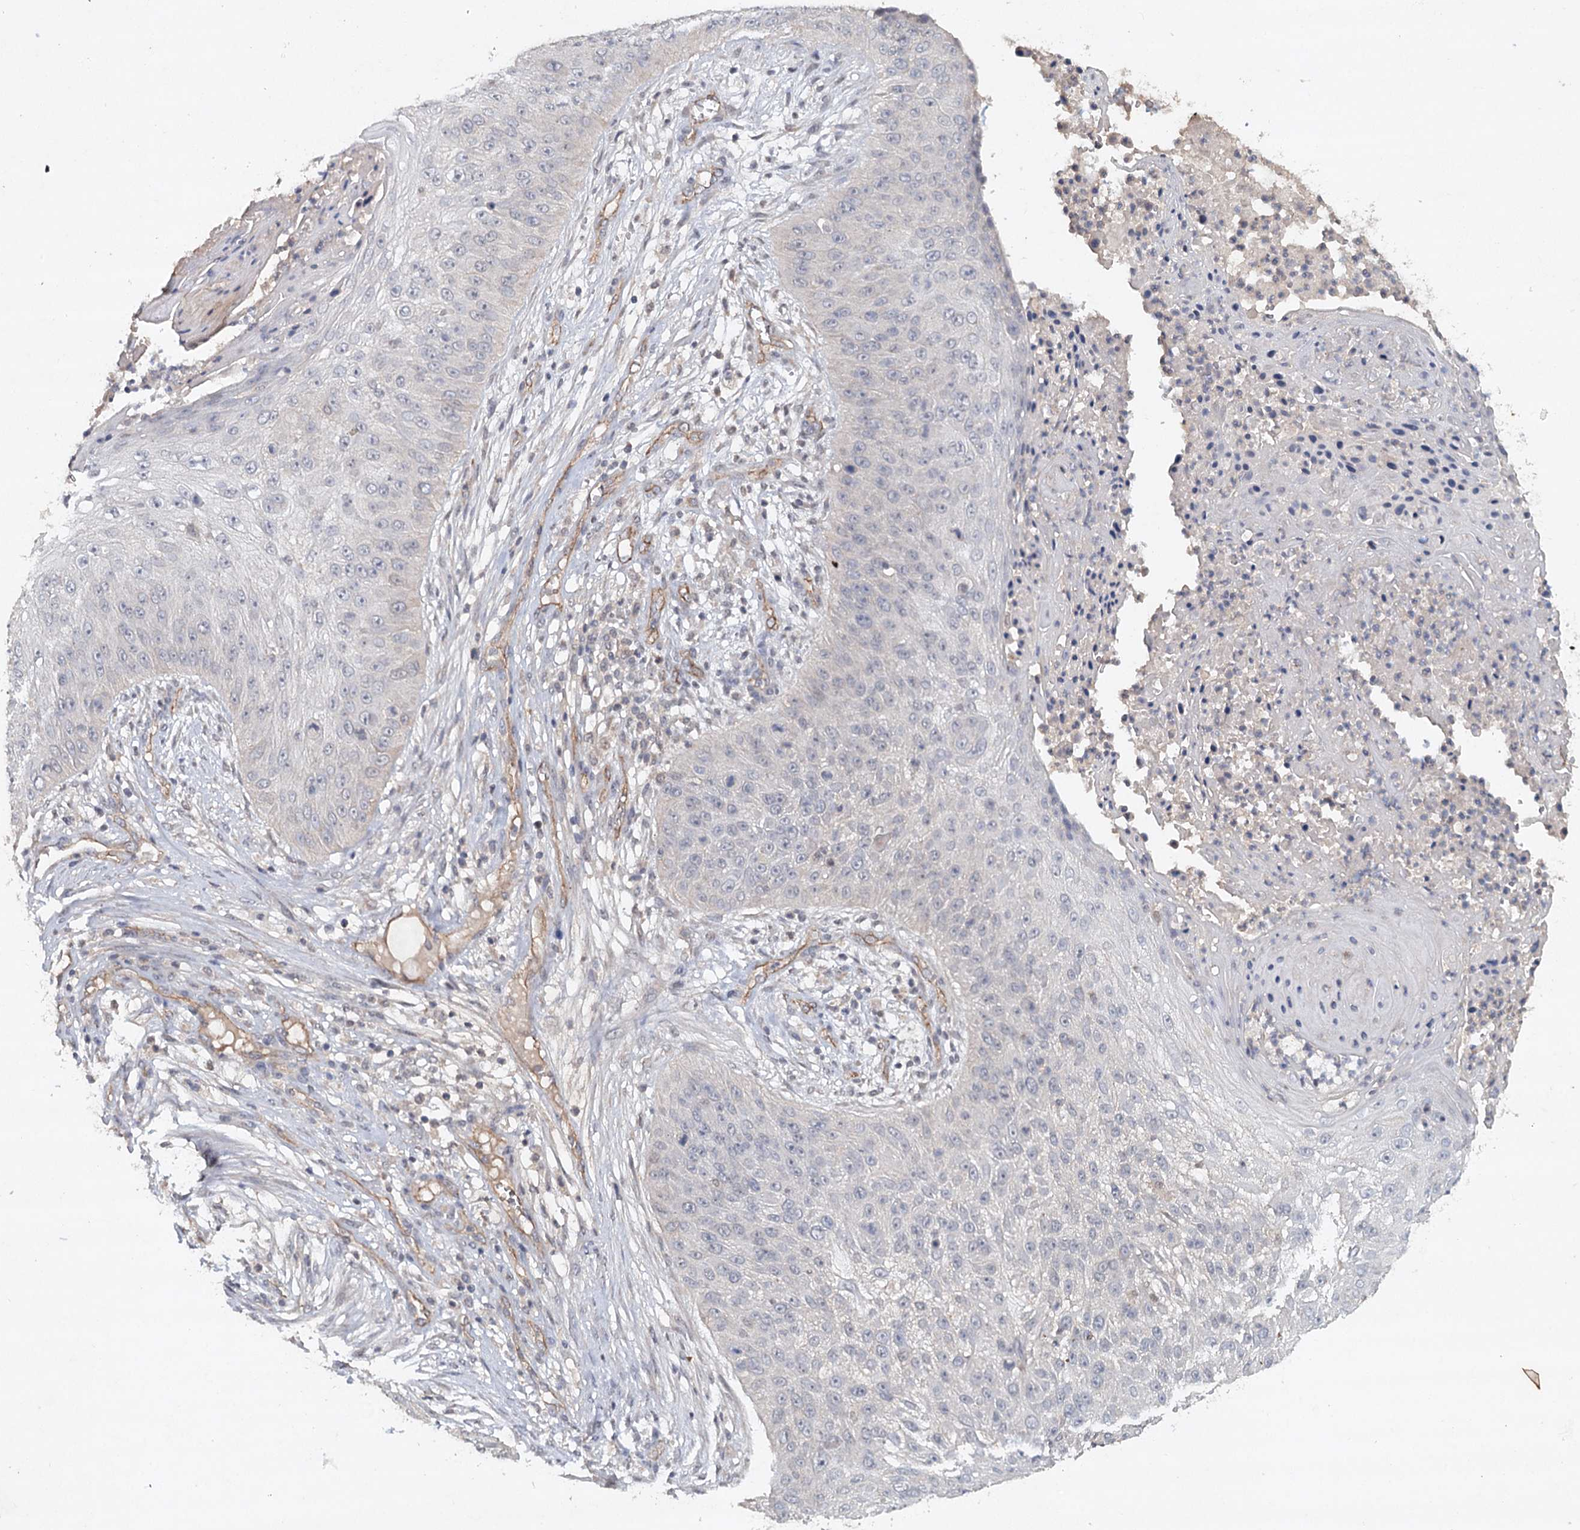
{"staining": {"intensity": "negative", "quantity": "none", "location": "none"}, "tissue": "skin cancer", "cell_type": "Tumor cells", "image_type": "cancer", "snomed": [{"axis": "morphology", "description": "Squamous cell carcinoma, NOS"}, {"axis": "topography", "description": "Skin"}], "caption": "Tumor cells show no significant positivity in skin cancer (squamous cell carcinoma).", "gene": "SYNPO", "patient": {"sex": "female", "age": 80}}